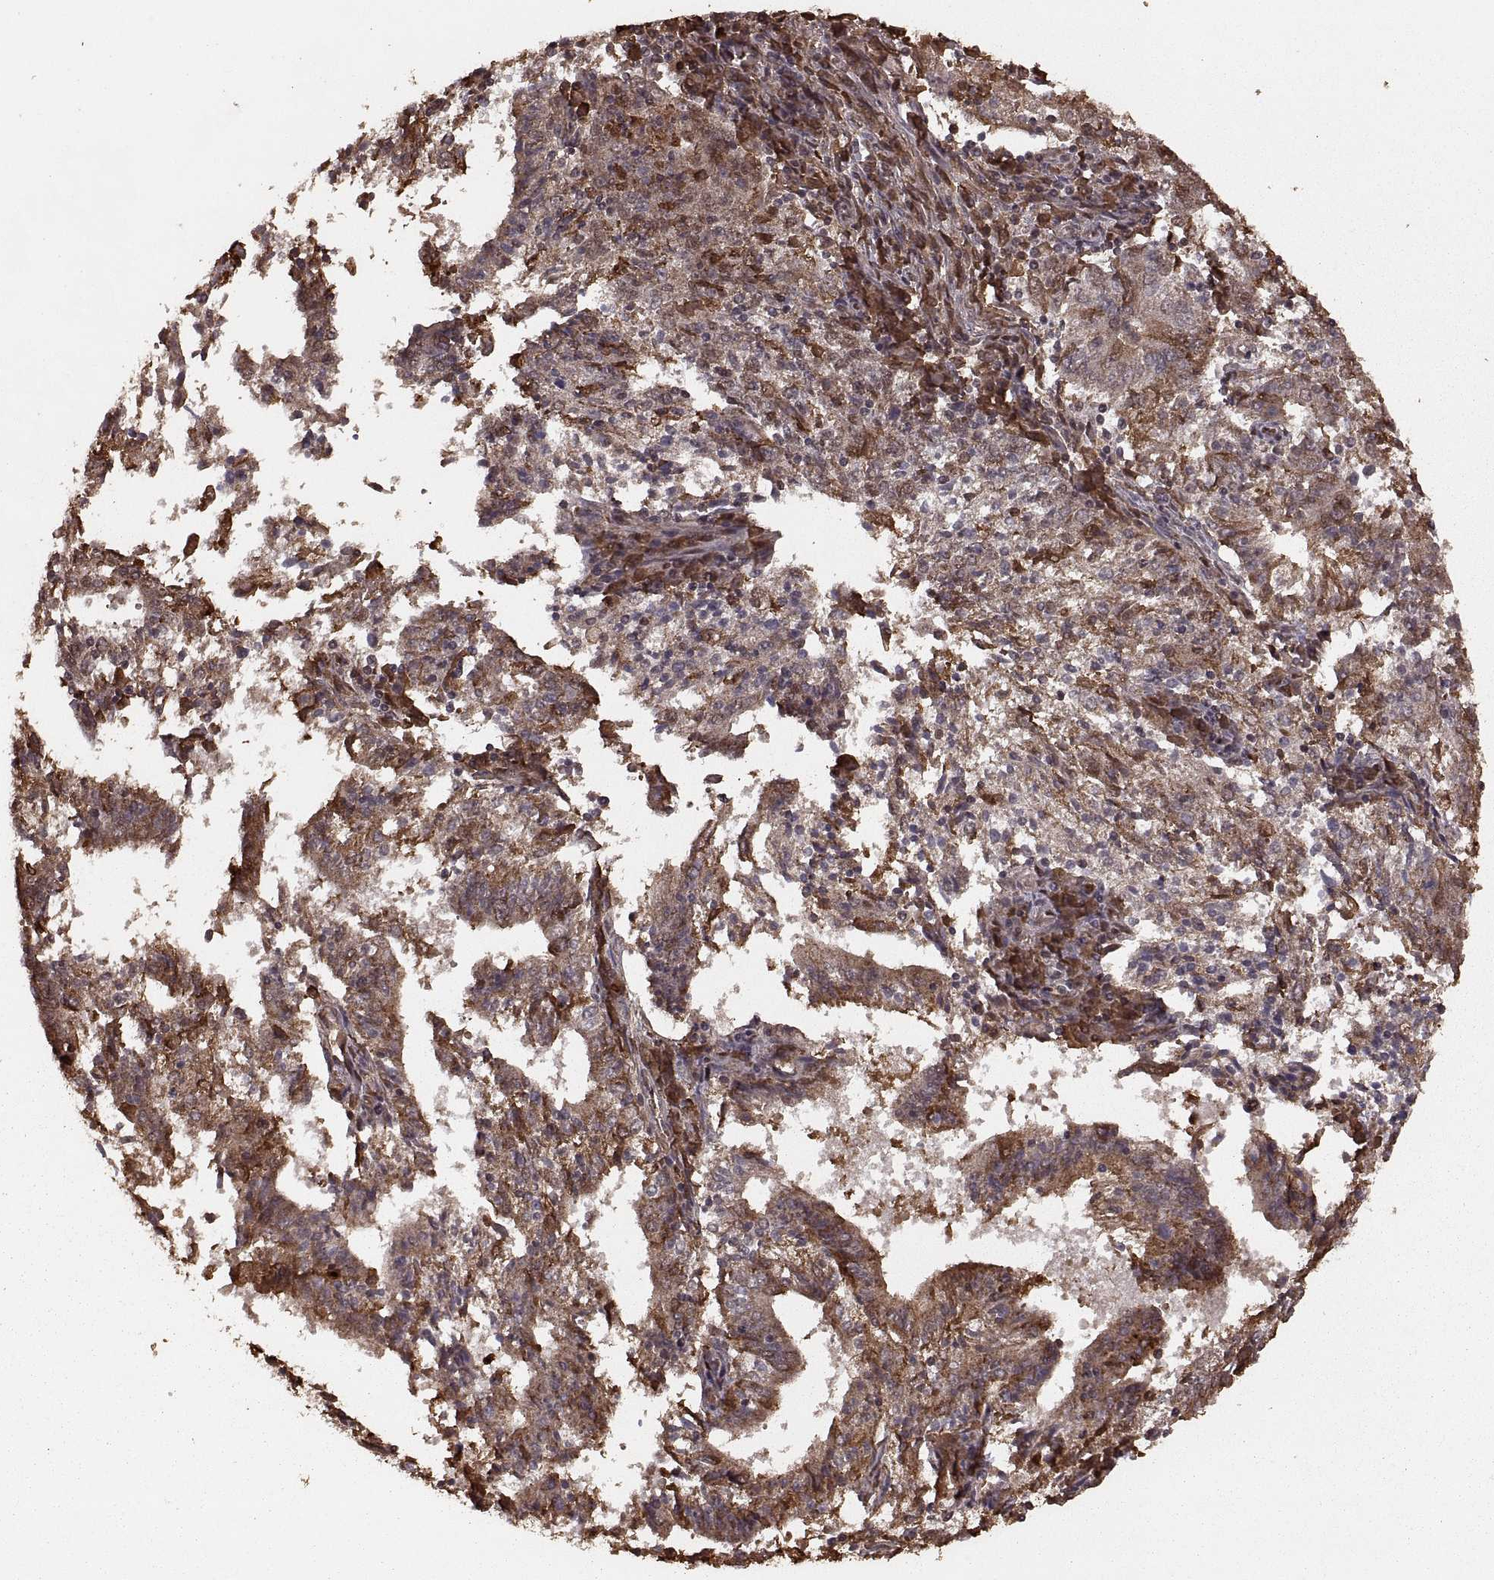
{"staining": {"intensity": "moderate", "quantity": ">75%", "location": "cytoplasmic/membranous"}, "tissue": "endometrial cancer", "cell_type": "Tumor cells", "image_type": "cancer", "snomed": [{"axis": "morphology", "description": "Adenocarcinoma, NOS"}, {"axis": "topography", "description": "Endometrium"}], "caption": "A high-resolution histopathology image shows immunohistochemistry (IHC) staining of adenocarcinoma (endometrial), which displays moderate cytoplasmic/membranous positivity in approximately >75% of tumor cells.", "gene": "RFT1", "patient": {"sex": "female", "age": 82}}